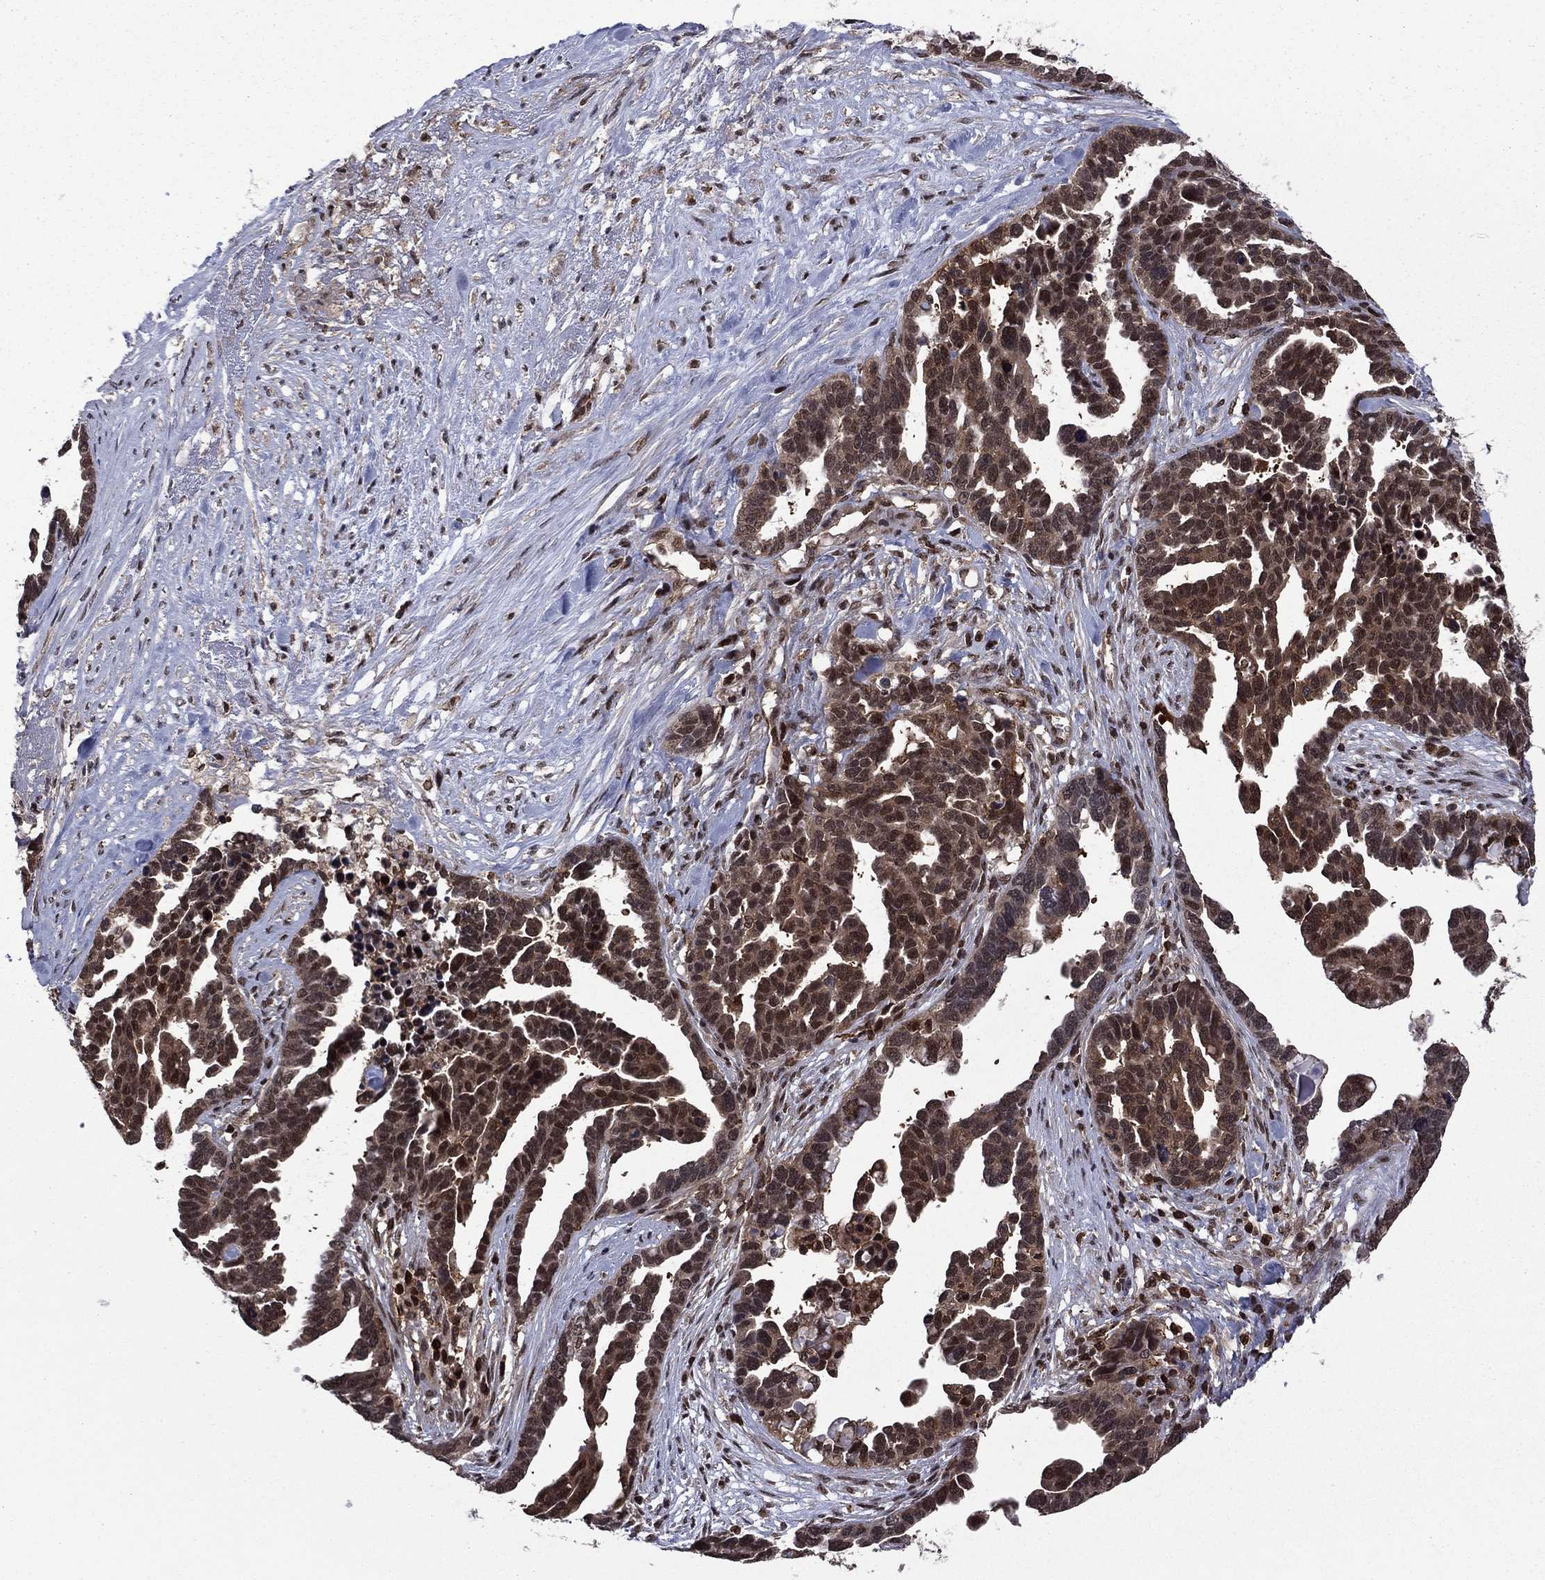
{"staining": {"intensity": "moderate", "quantity": "25%-75%", "location": "nuclear"}, "tissue": "ovarian cancer", "cell_type": "Tumor cells", "image_type": "cancer", "snomed": [{"axis": "morphology", "description": "Cystadenocarcinoma, serous, NOS"}, {"axis": "topography", "description": "Ovary"}], "caption": "Immunohistochemical staining of ovarian cancer (serous cystadenocarcinoma) reveals medium levels of moderate nuclear staining in about 25%-75% of tumor cells. (DAB (3,3'-diaminobenzidine) IHC, brown staining for protein, blue staining for nuclei).", "gene": "PSMD2", "patient": {"sex": "female", "age": 54}}